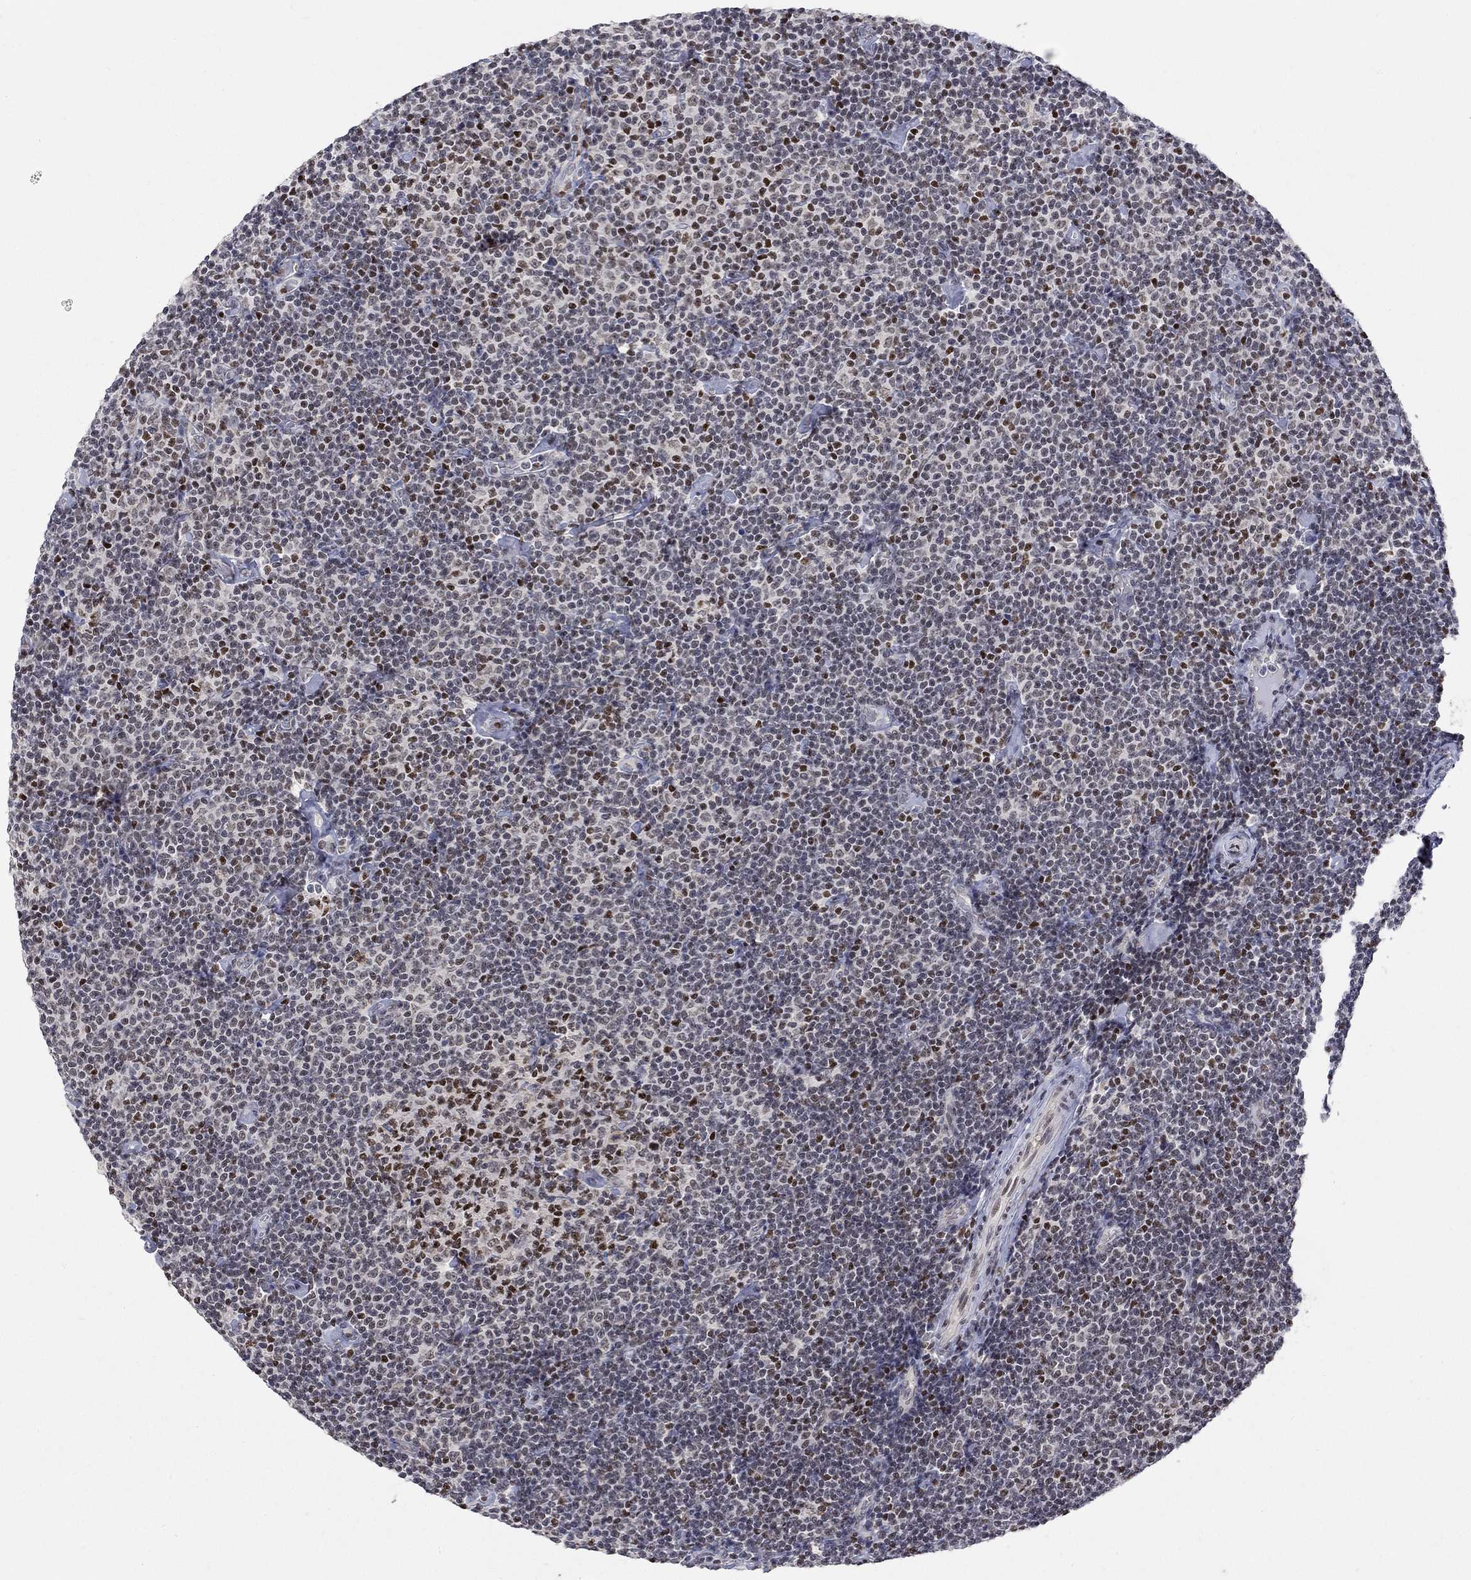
{"staining": {"intensity": "strong", "quantity": "<25%", "location": "nuclear"}, "tissue": "lymphoma", "cell_type": "Tumor cells", "image_type": "cancer", "snomed": [{"axis": "morphology", "description": "Malignant lymphoma, non-Hodgkin's type, Low grade"}, {"axis": "topography", "description": "Lymph node"}], "caption": "Immunohistochemical staining of human low-grade malignant lymphoma, non-Hodgkin's type reveals strong nuclear protein staining in approximately <25% of tumor cells. The protein of interest is shown in brown color, while the nuclei are stained blue.", "gene": "KLF12", "patient": {"sex": "male", "age": 81}}